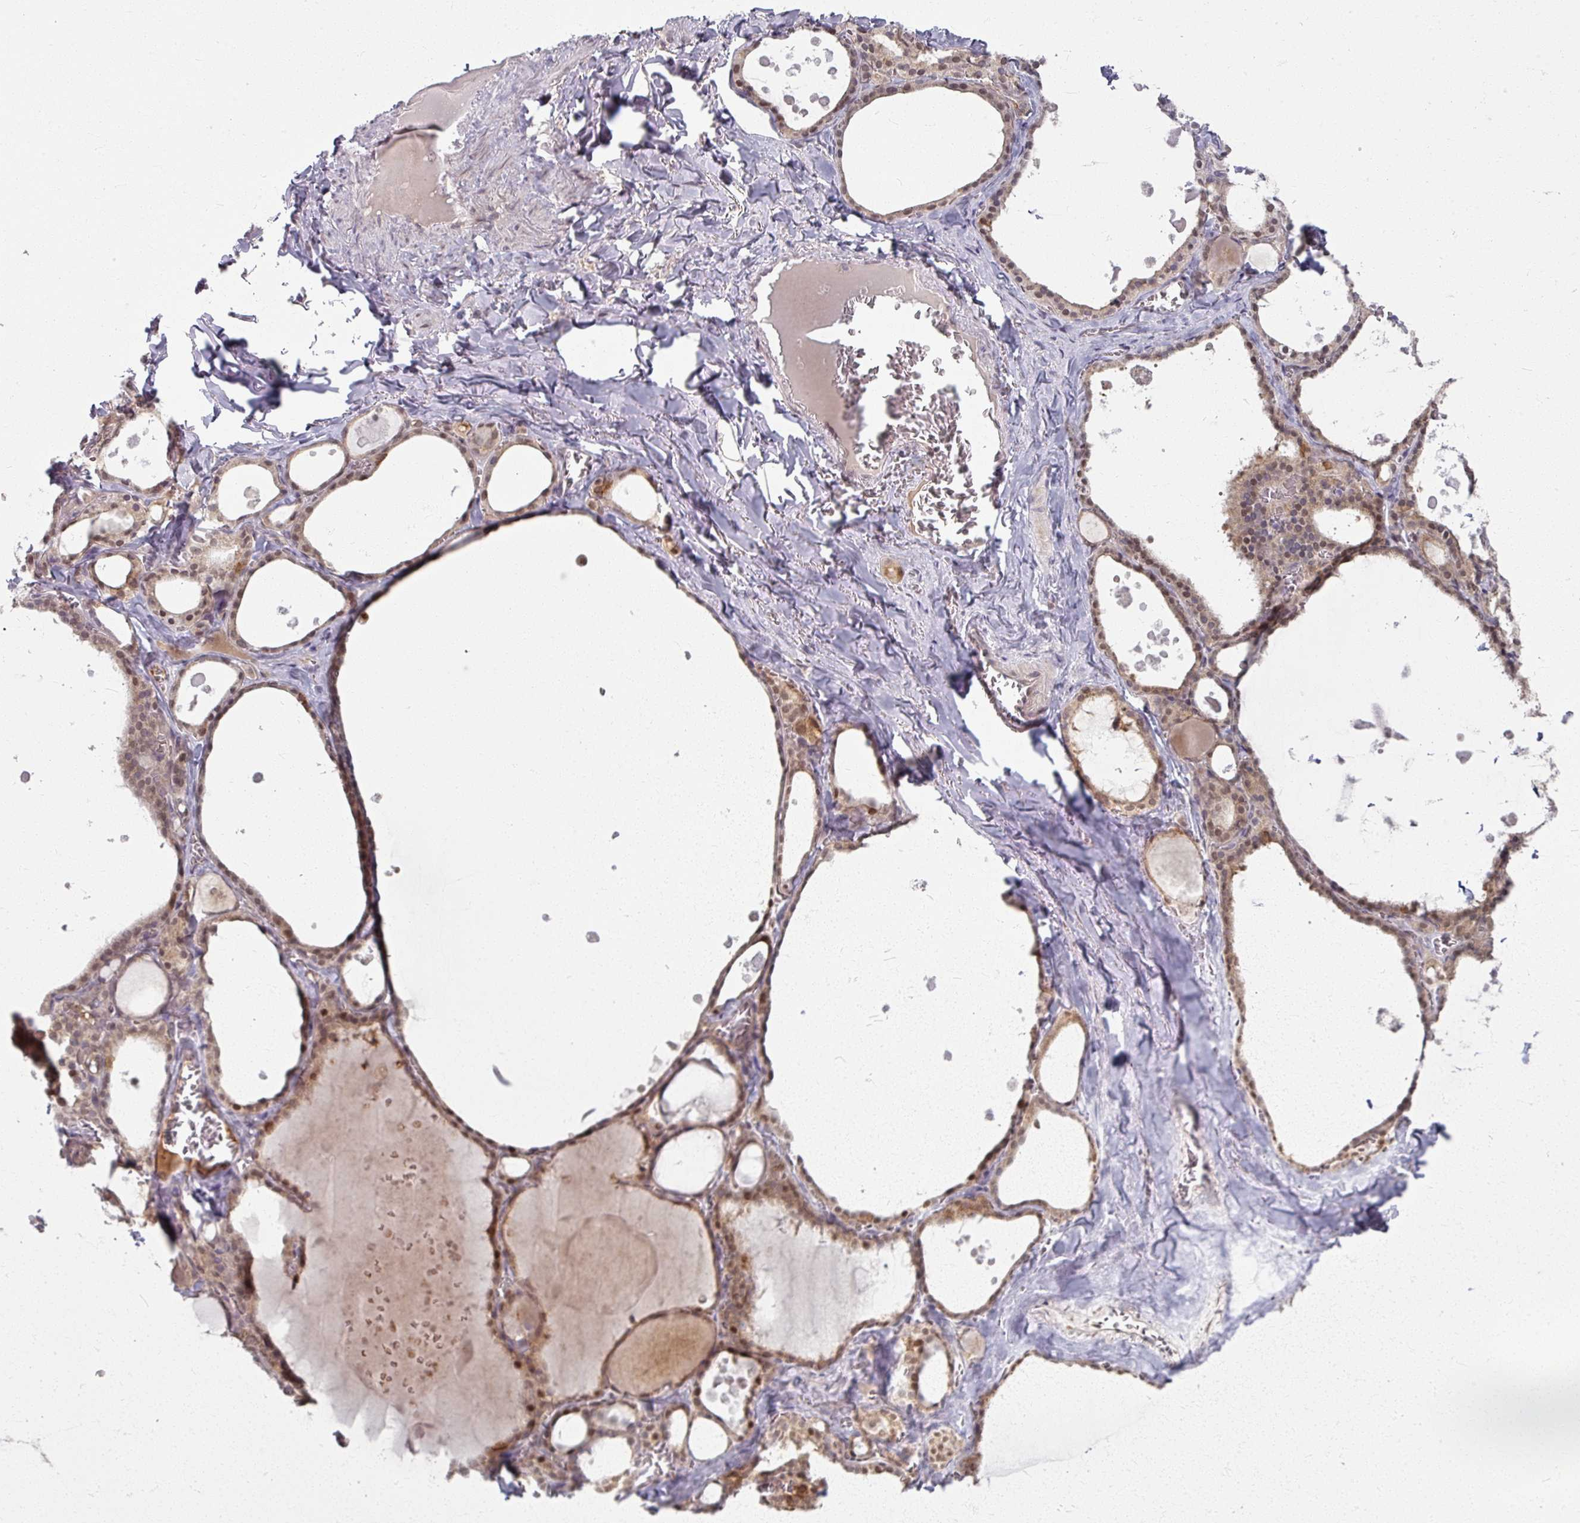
{"staining": {"intensity": "moderate", "quantity": ">75%", "location": "cytoplasmic/membranous,nuclear"}, "tissue": "thyroid gland", "cell_type": "Glandular cells", "image_type": "normal", "snomed": [{"axis": "morphology", "description": "Normal tissue, NOS"}, {"axis": "topography", "description": "Thyroid gland"}], "caption": "IHC image of normal thyroid gland: thyroid gland stained using immunohistochemistry (IHC) shows medium levels of moderate protein expression localized specifically in the cytoplasmic/membranous,nuclear of glandular cells, appearing as a cytoplasmic/membranous,nuclear brown color.", "gene": "KLC3", "patient": {"sex": "male", "age": 56}}